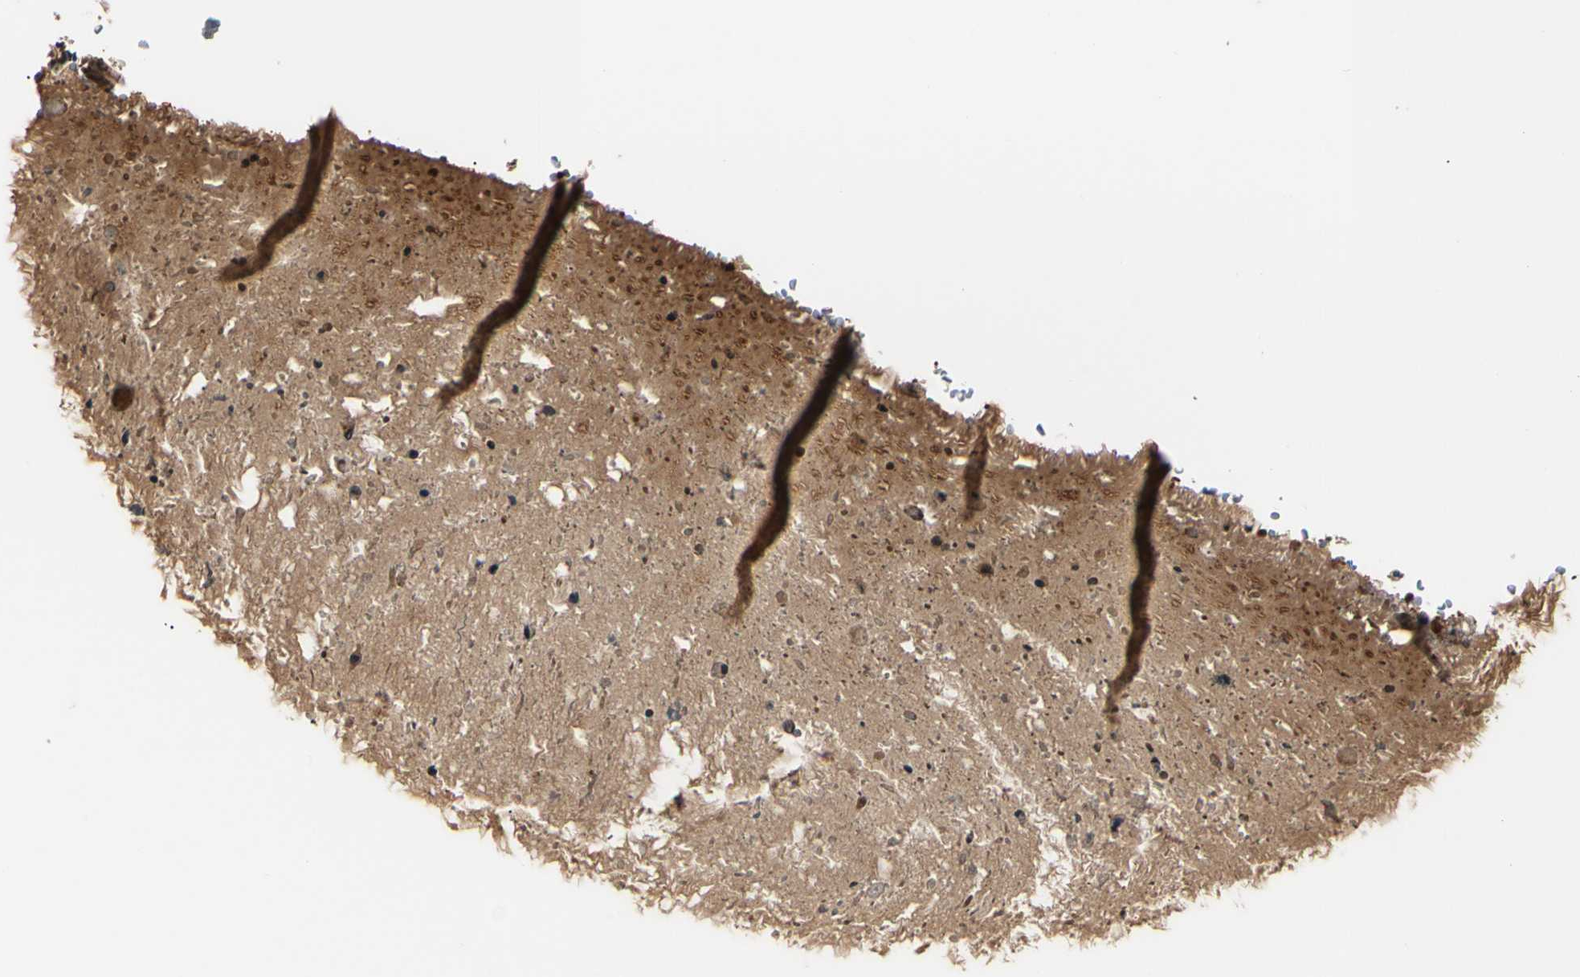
{"staining": {"intensity": "strong", "quantity": ">75%", "location": "cytoplasmic/membranous,nuclear"}, "tissue": "bronchus", "cell_type": "Respiratory epithelial cells", "image_type": "normal", "snomed": [{"axis": "morphology", "description": "Normal tissue, NOS"}, {"axis": "morphology", "description": "Adenocarcinoma, NOS"}, {"axis": "morphology", "description": "Adenocarcinoma, metastatic, NOS"}, {"axis": "topography", "description": "Lymph node"}, {"axis": "topography", "description": "Bronchus"}, {"axis": "topography", "description": "Lung"}], "caption": "Protein expression analysis of normal bronchus displays strong cytoplasmic/membranous,nuclear expression in about >75% of respiratory epithelial cells.", "gene": "AKAP9", "patient": {"sex": "female", "age": 54}}